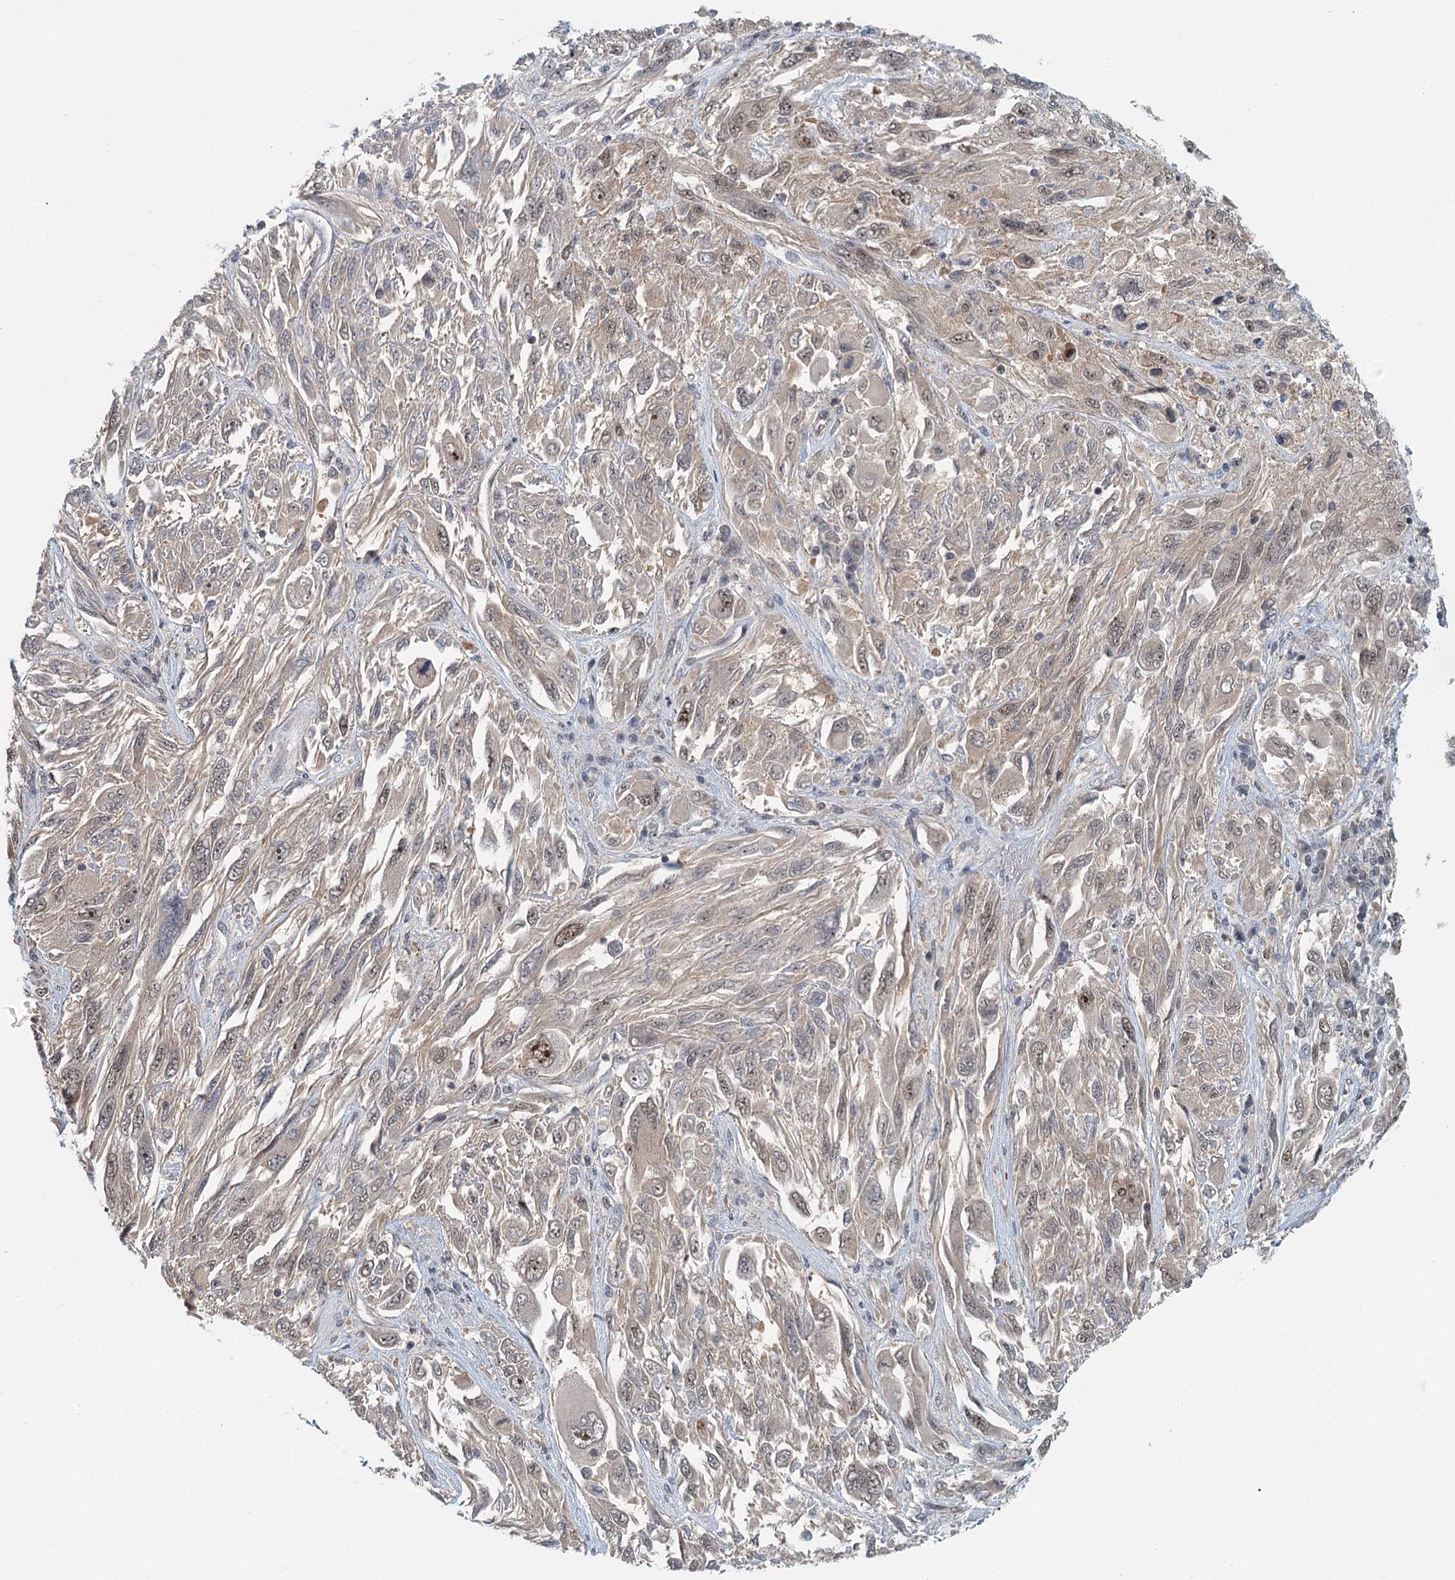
{"staining": {"intensity": "moderate", "quantity": "25%-75%", "location": "nuclear"}, "tissue": "melanoma", "cell_type": "Tumor cells", "image_type": "cancer", "snomed": [{"axis": "morphology", "description": "Malignant melanoma, NOS"}, {"axis": "topography", "description": "Skin"}], "caption": "Melanoma stained with a brown dye demonstrates moderate nuclear positive expression in about 25%-75% of tumor cells.", "gene": "TAS2R42", "patient": {"sex": "female", "age": 91}}